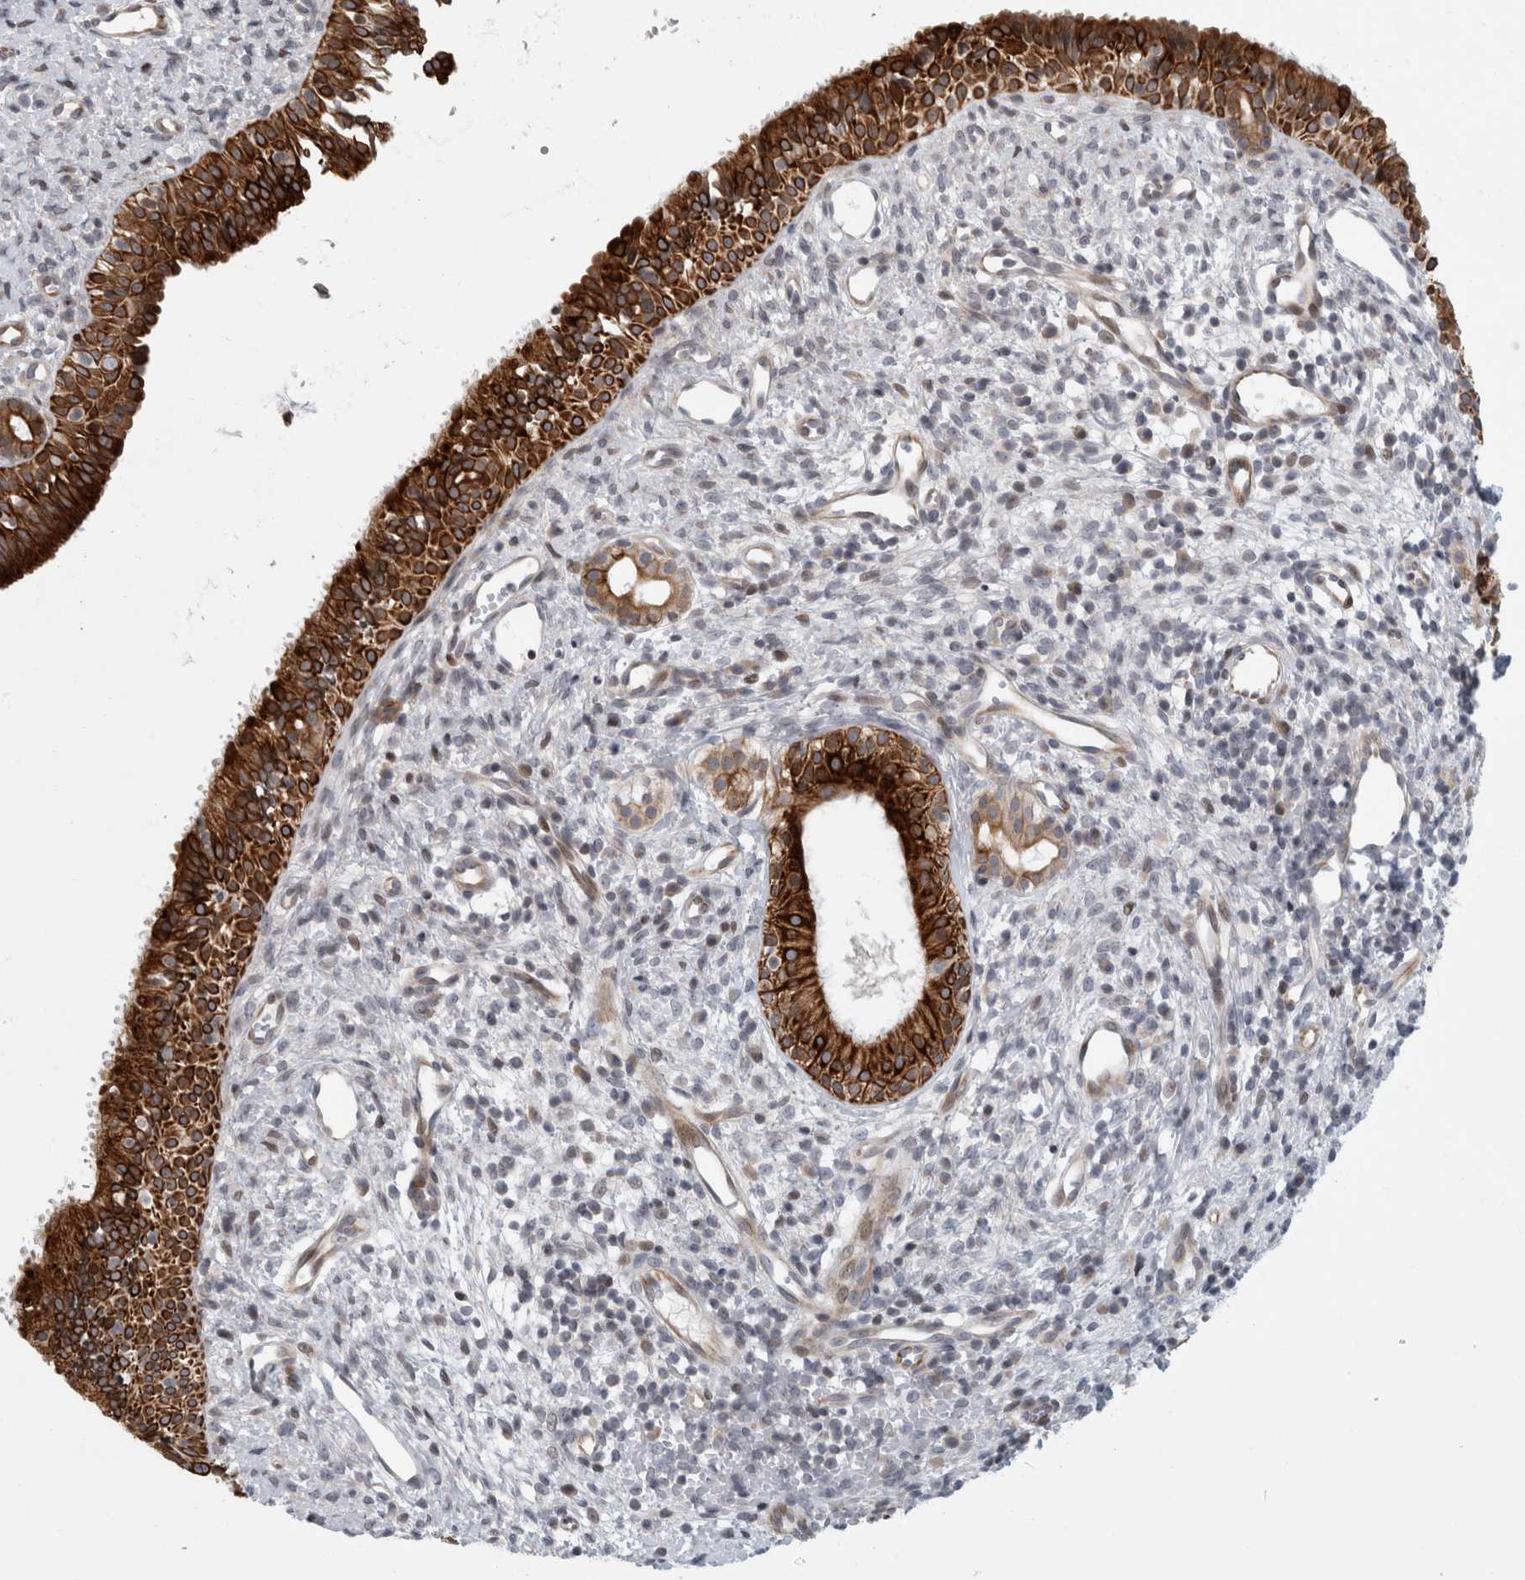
{"staining": {"intensity": "strong", "quantity": ">75%", "location": "cytoplasmic/membranous"}, "tissue": "nasopharynx", "cell_type": "Respiratory epithelial cells", "image_type": "normal", "snomed": [{"axis": "morphology", "description": "Normal tissue, NOS"}, {"axis": "topography", "description": "Nasopharynx"}], "caption": "Protein staining displays strong cytoplasmic/membranous expression in about >75% of respiratory epithelial cells in benign nasopharynx. (DAB (3,3'-diaminobenzidine) IHC with brightfield microscopy, high magnification).", "gene": "UTP25", "patient": {"sex": "male", "age": 22}}